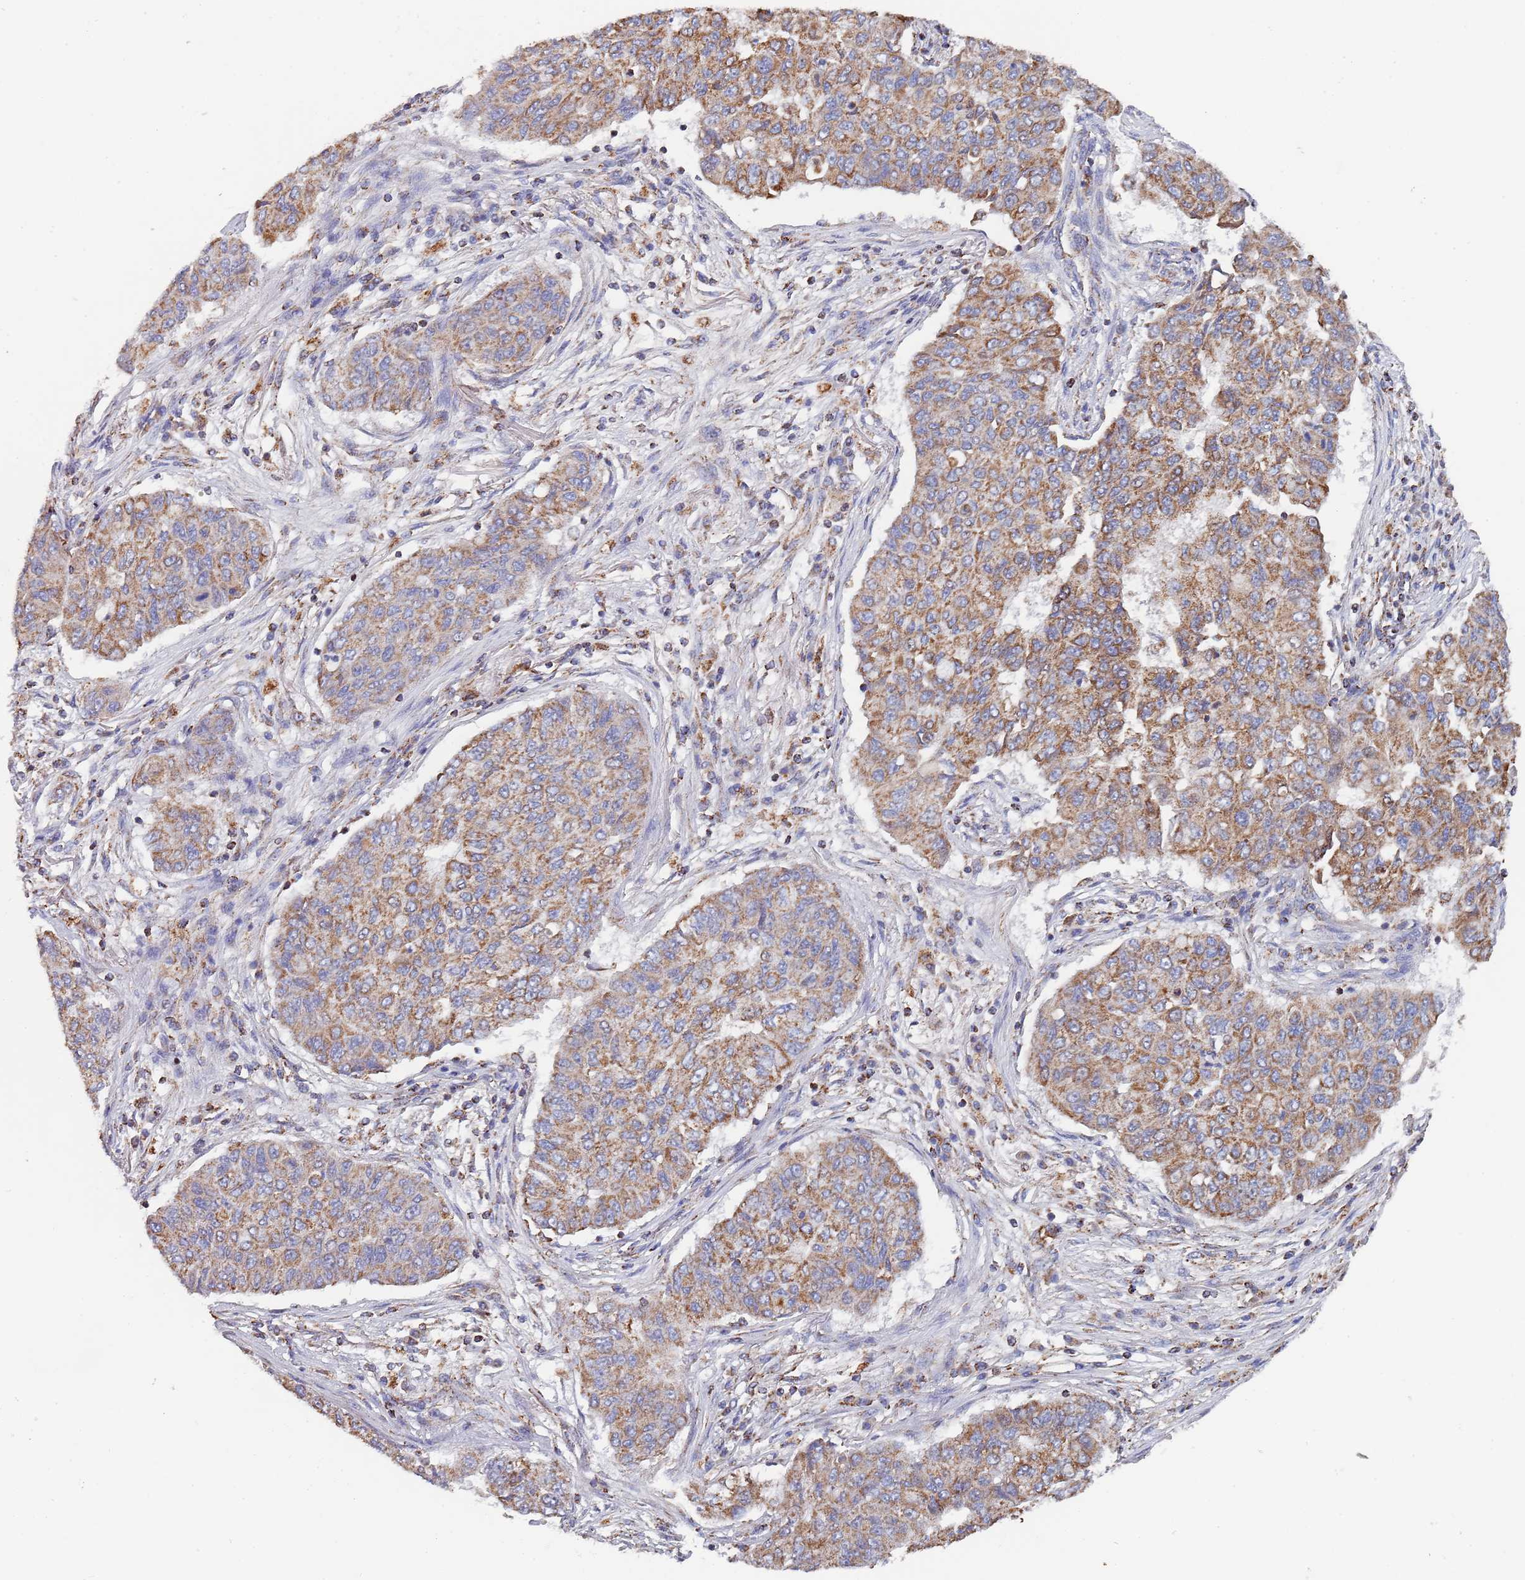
{"staining": {"intensity": "moderate", "quantity": ">75%", "location": "cytoplasmic/membranous"}, "tissue": "lung cancer", "cell_type": "Tumor cells", "image_type": "cancer", "snomed": [{"axis": "morphology", "description": "Squamous cell carcinoma, NOS"}, {"axis": "topography", "description": "Lung"}], "caption": "This image demonstrates IHC staining of human lung squamous cell carcinoma, with medium moderate cytoplasmic/membranous staining in about >75% of tumor cells.", "gene": "PGP", "patient": {"sex": "male", "age": 74}}